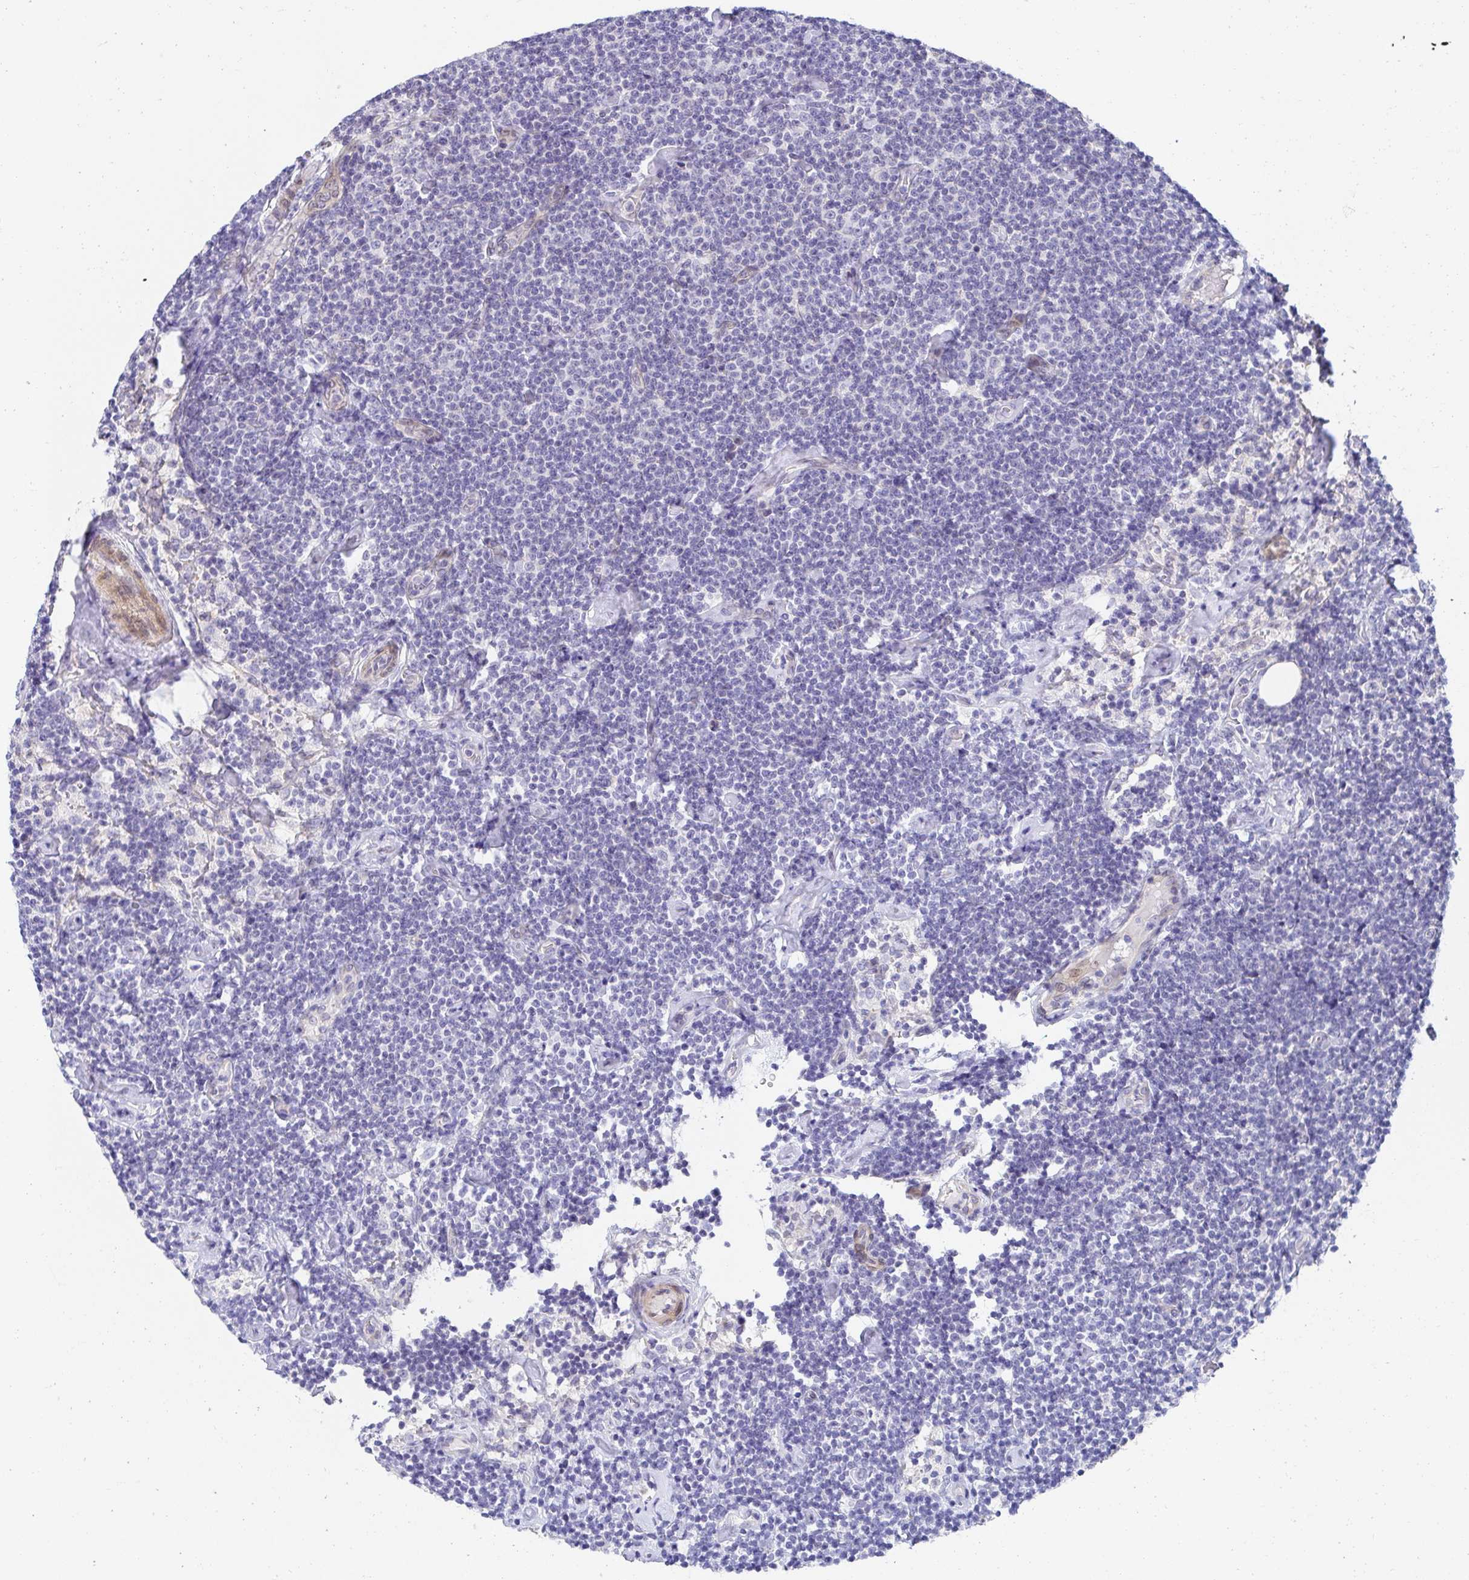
{"staining": {"intensity": "negative", "quantity": "none", "location": "none"}, "tissue": "lymphoma", "cell_type": "Tumor cells", "image_type": "cancer", "snomed": [{"axis": "morphology", "description": "Malignant lymphoma, non-Hodgkin's type, Low grade"}, {"axis": "topography", "description": "Lymph node"}], "caption": "IHC histopathology image of neoplastic tissue: human low-grade malignant lymphoma, non-Hodgkin's type stained with DAB (3,3'-diaminobenzidine) reveals no significant protein expression in tumor cells. (Brightfield microscopy of DAB (3,3'-diaminobenzidine) immunohistochemistry (IHC) at high magnification).", "gene": "AKAP14", "patient": {"sex": "male", "age": 81}}